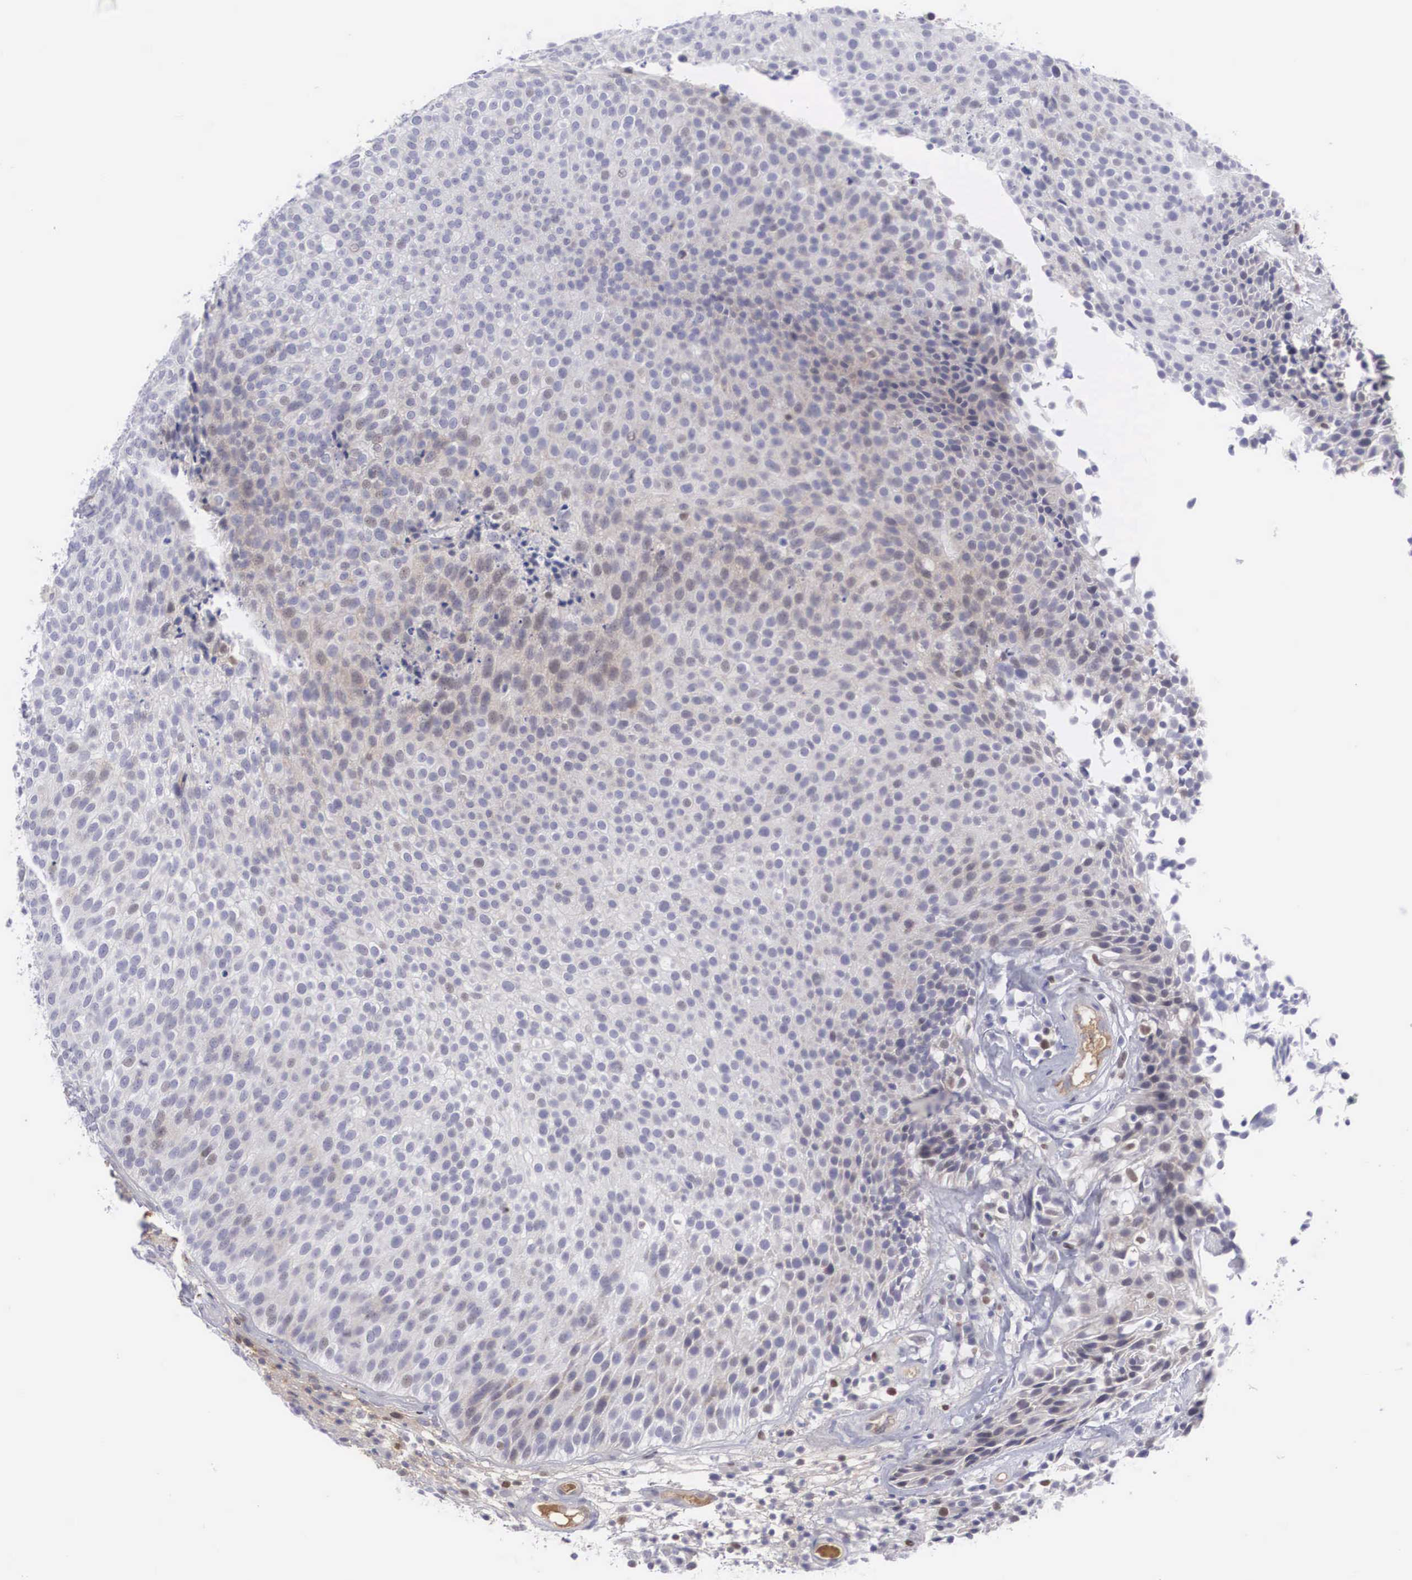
{"staining": {"intensity": "weak", "quantity": "<25%", "location": "cytoplasmic/membranous,nuclear"}, "tissue": "urothelial cancer", "cell_type": "Tumor cells", "image_type": "cancer", "snomed": [{"axis": "morphology", "description": "Urothelial carcinoma, Low grade"}, {"axis": "topography", "description": "Urinary bladder"}], "caption": "Immunohistochemistry (IHC) histopathology image of urothelial cancer stained for a protein (brown), which shows no positivity in tumor cells. Brightfield microscopy of IHC stained with DAB (3,3'-diaminobenzidine) (brown) and hematoxylin (blue), captured at high magnification.", "gene": "RBPJ", "patient": {"sex": "male", "age": 85}}